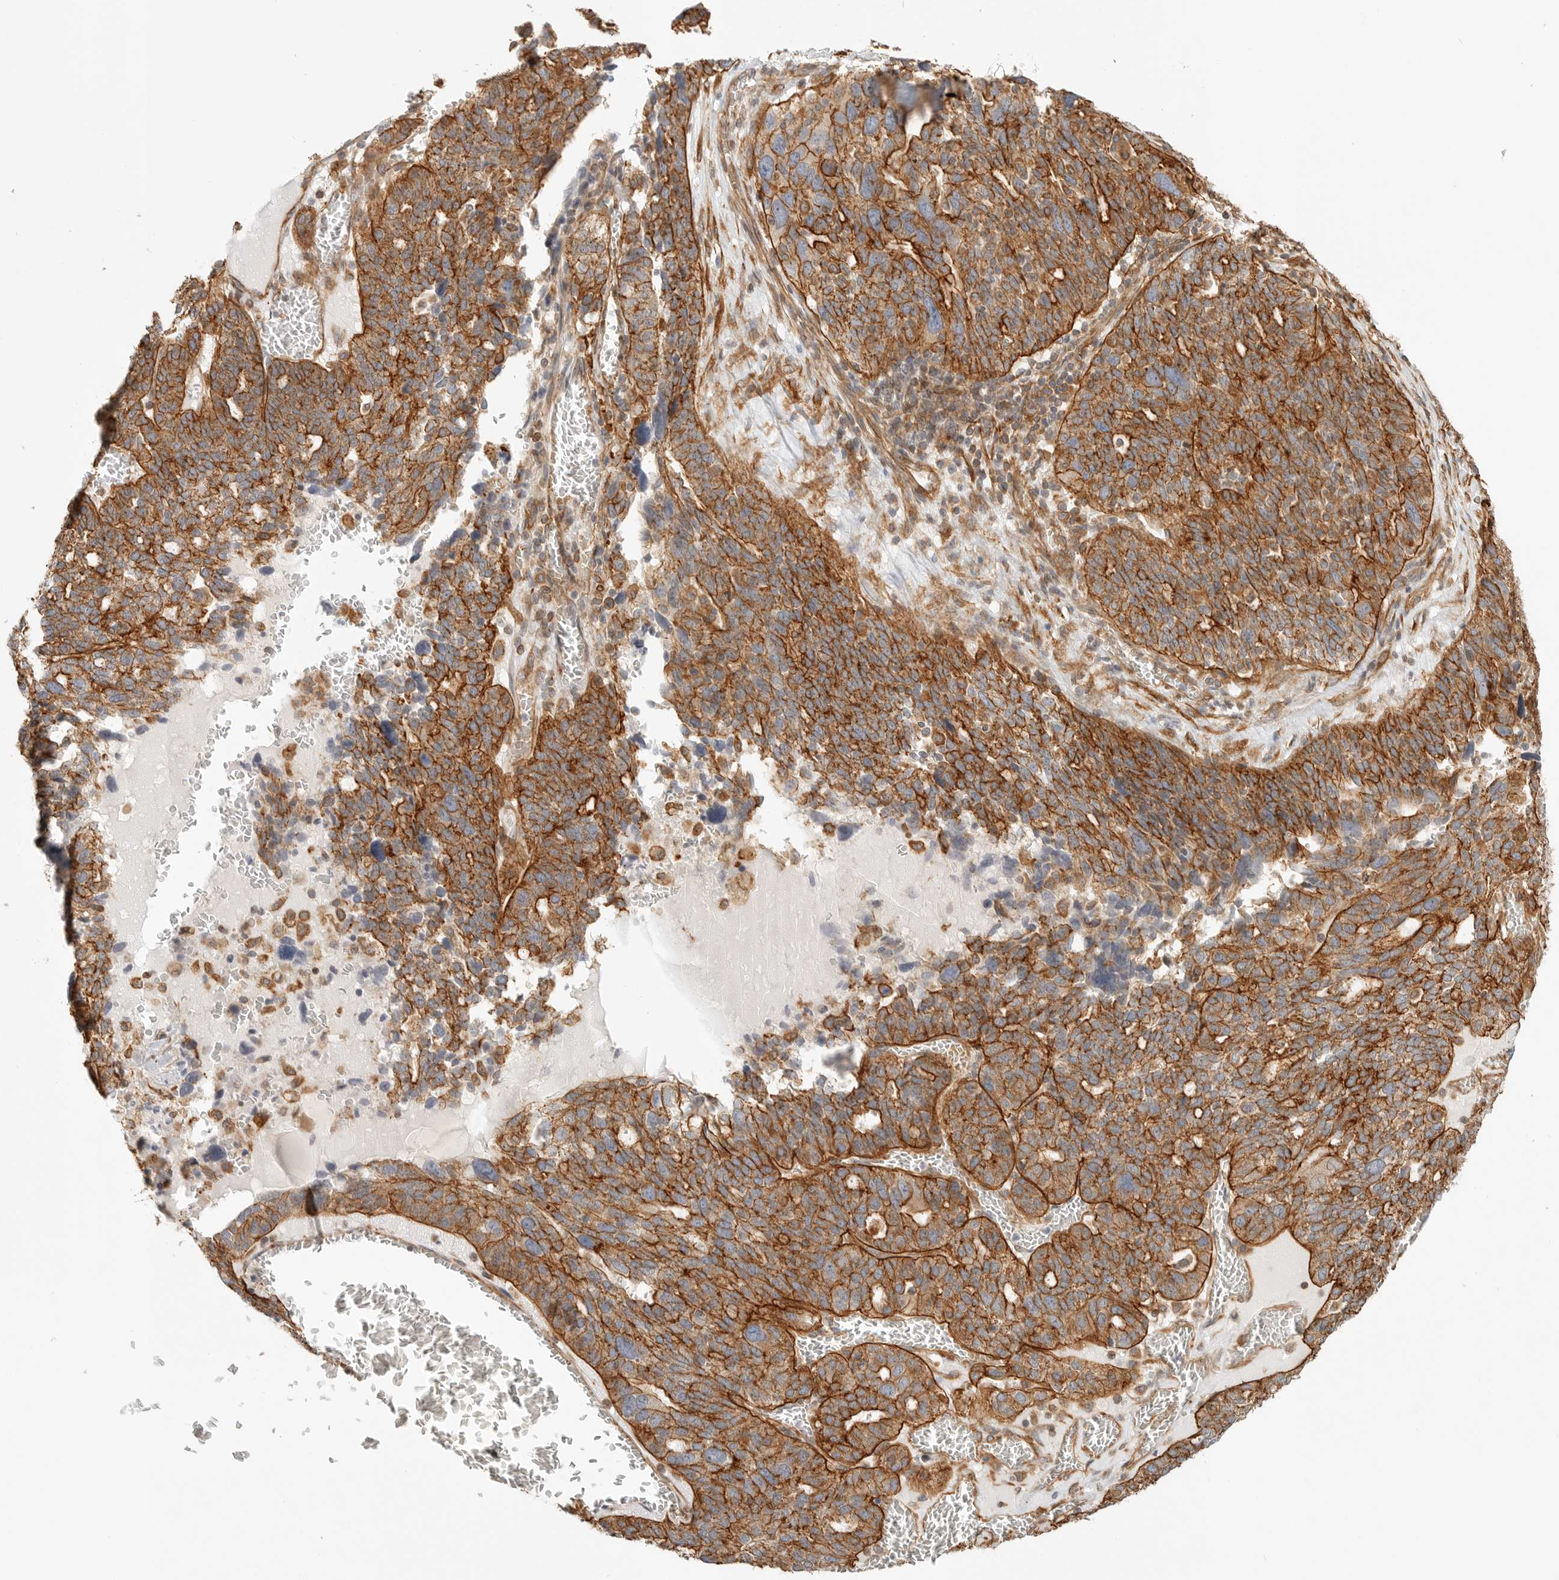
{"staining": {"intensity": "strong", "quantity": ">75%", "location": "cytoplasmic/membranous"}, "tissue": "ovarian cancer", "cell_type": "Tumor cells", "image_type": "cancer", "snomed": [{"axis": "morphology", "description": "Cystadenocarcinoma, serous, NOS"}, {"axis": "topography", "description": "Ovary"}], "caption": "The photomicrograph displays staining of serous cystadenocarcinoma (ovarian), revealing strong cytoplasmic/membranous protein expression (brown color) within tumor cells.", "gene": "ATOH7", "patient": {"sex": "female", "age": 59}}